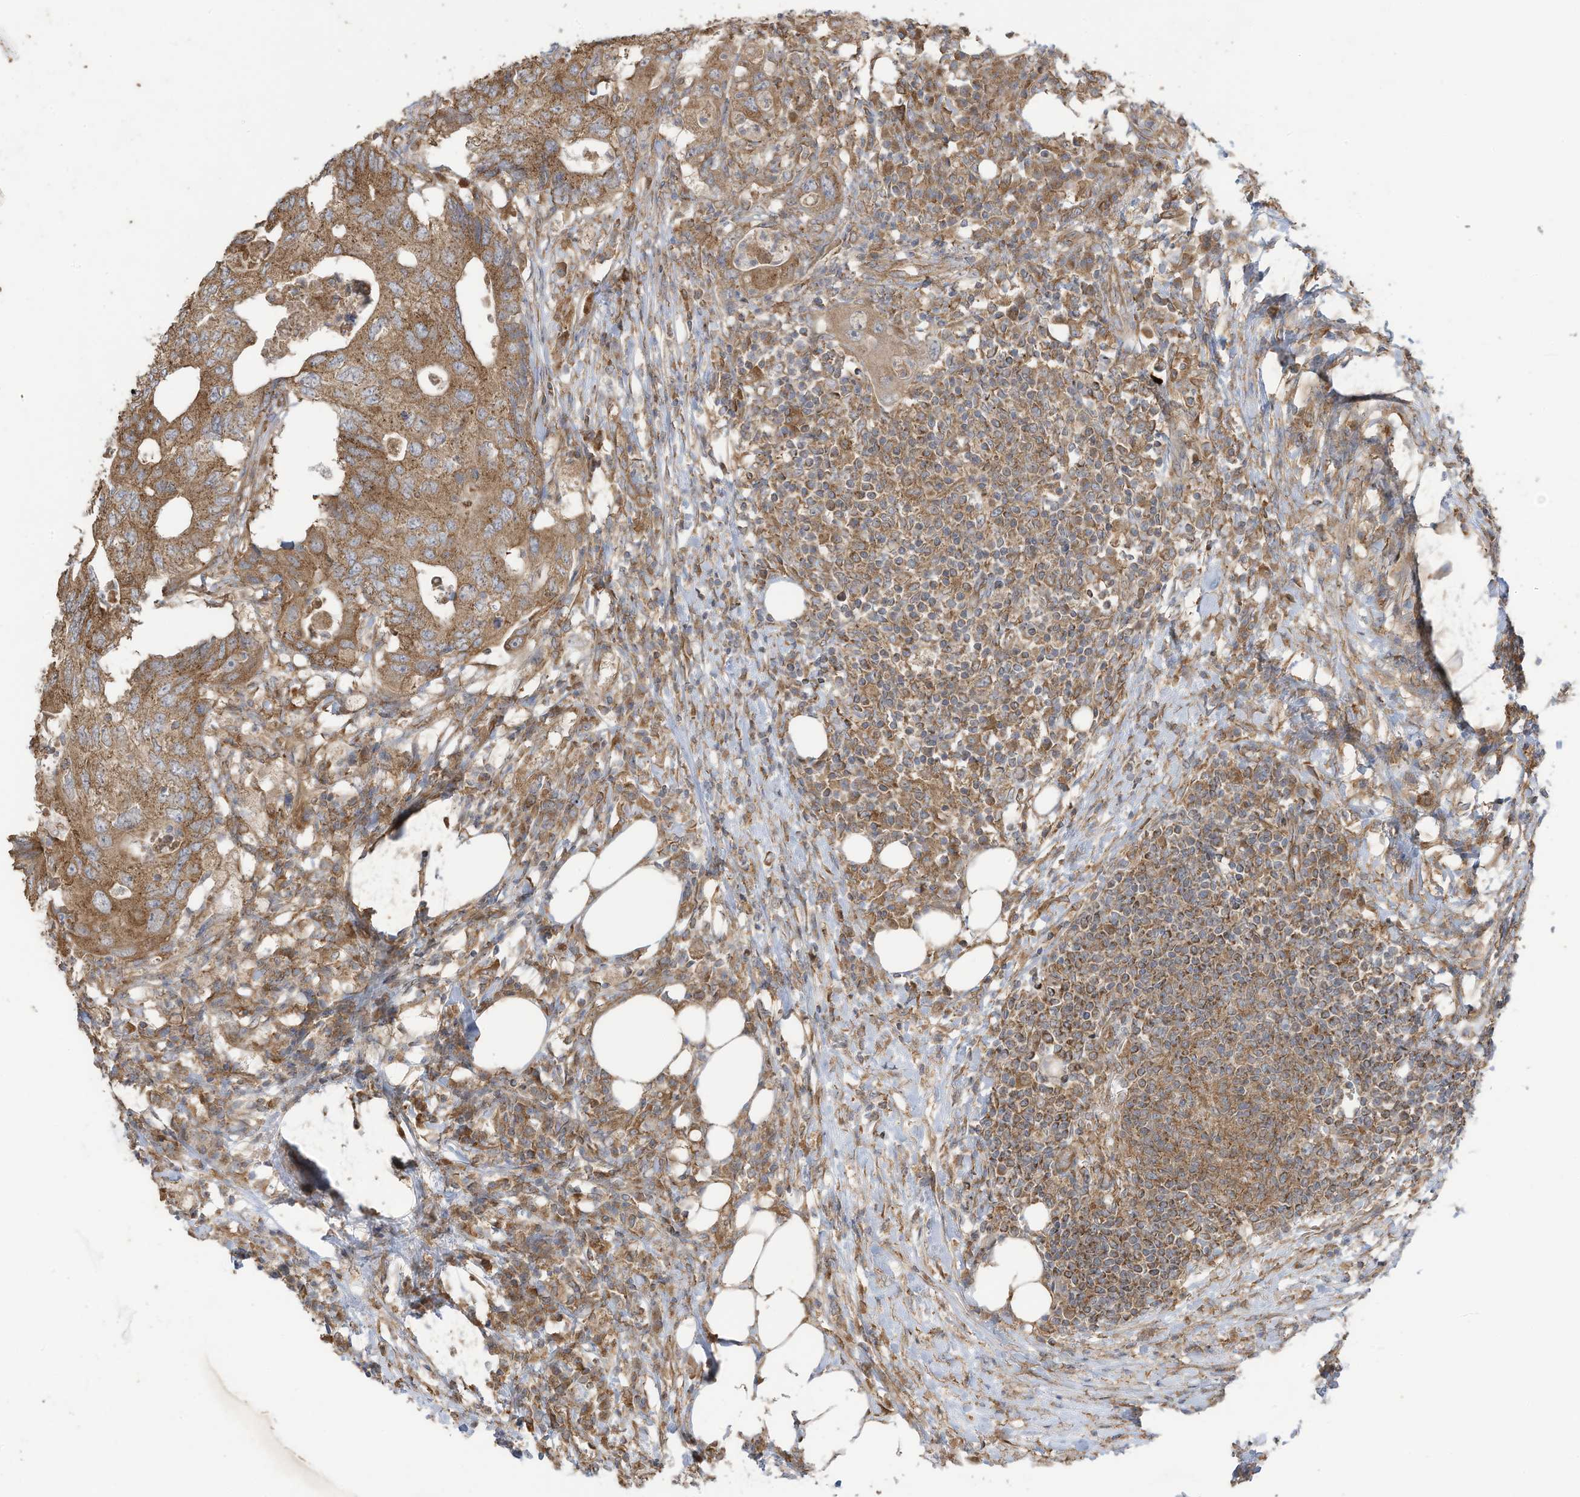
{"staining": {"intensity": "moderate", "quantity": ">75%", "location": "cytoplasmic/membranous"}, "tissue": "colorectal cancer", "cell_type": "Tumor cells", "image_type": "cancer", "snomed": [{"axis": "morphology", "description": "Adenocarcinoma, NOS"}, {"axis": "topography", "description": "Colon"}], "caption": "Moderate cytoplasmic/membranous protein positivity is appreciated in about >75% of tumor cells in adenocarcinoma (colorectal).", "gene": "CGAS", "patient": {"sex": "male", "age": 71}}